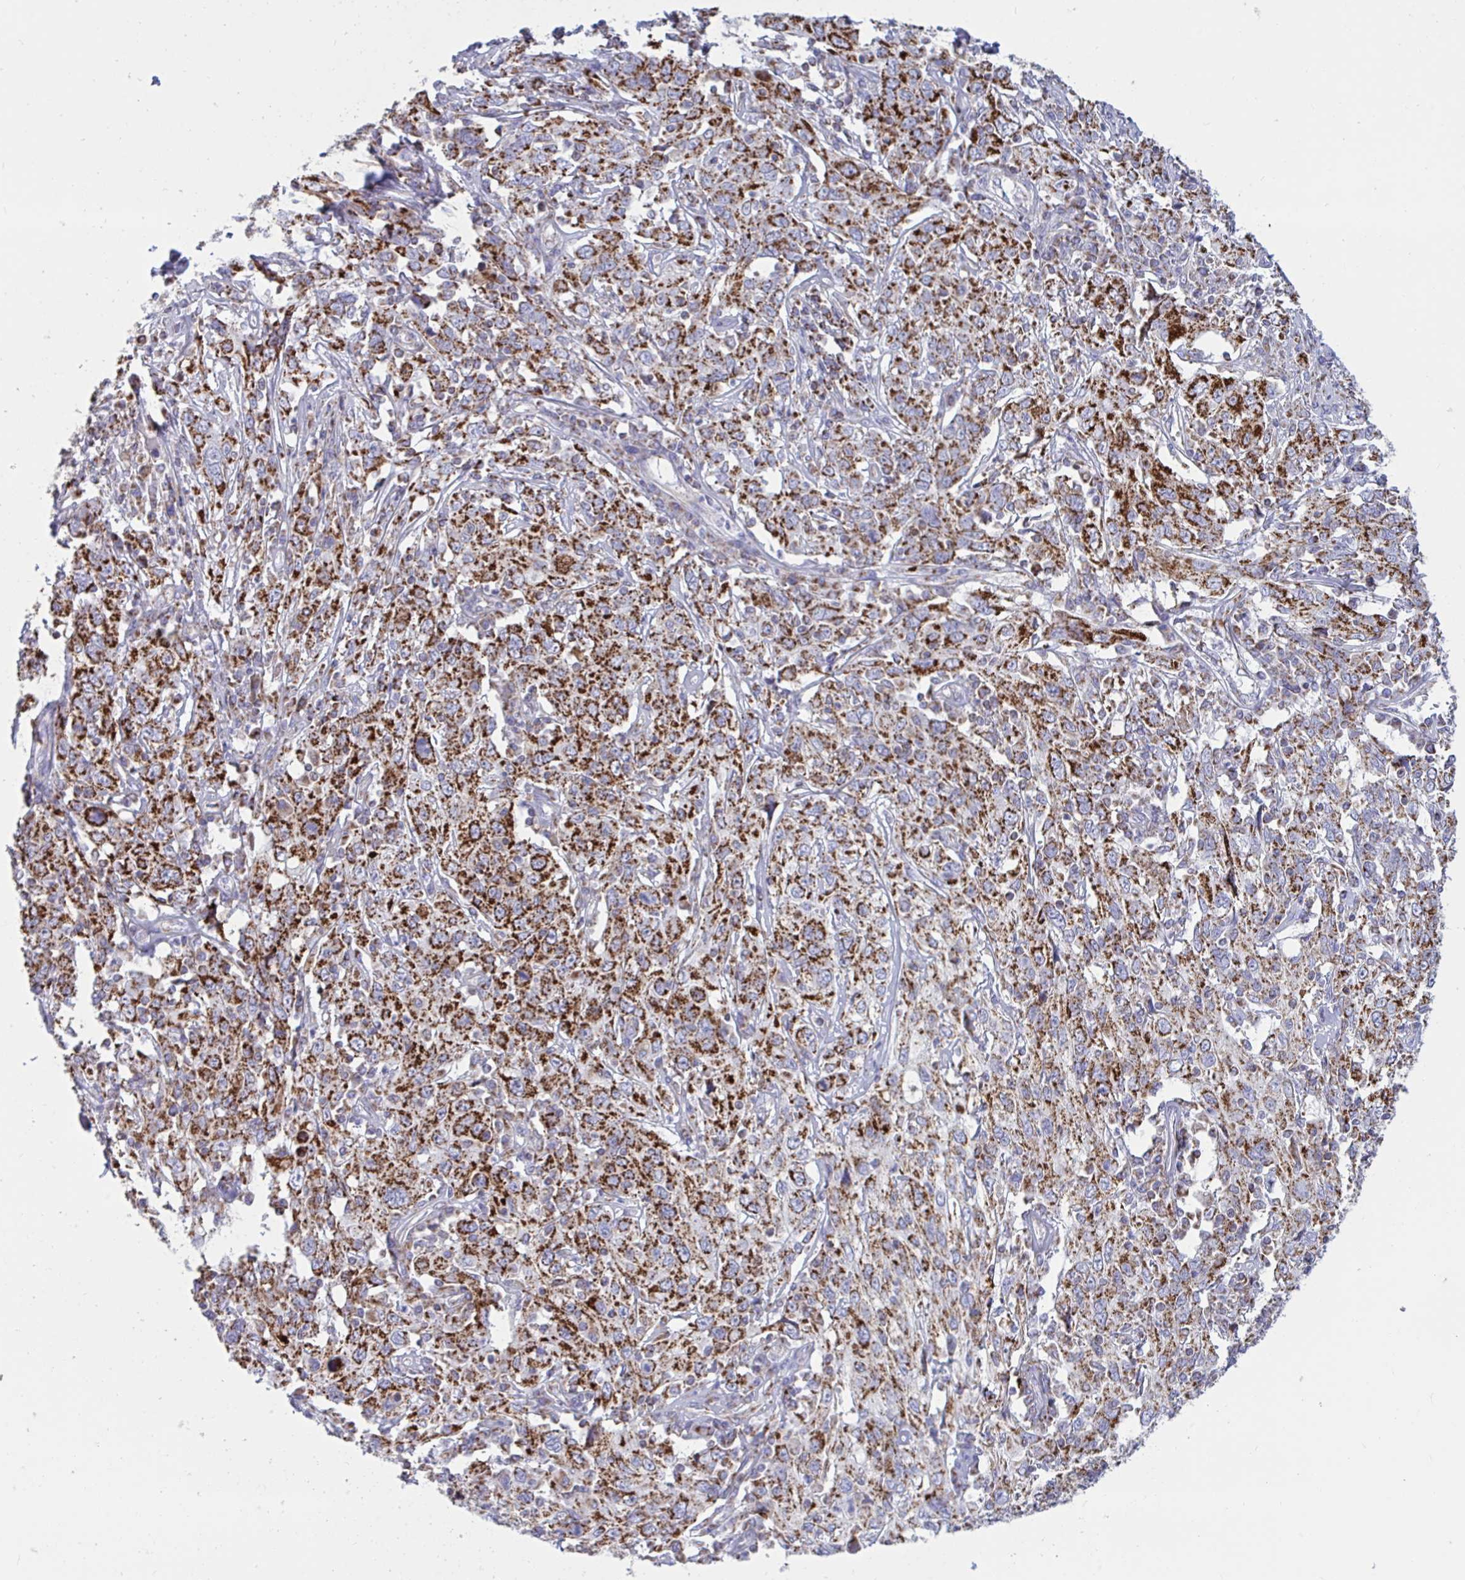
{"staining": {"intensity": "strong", "quantity": ">75%", "location": "cytoplasmic/membranous"}, "tissue": "cervical cancer", "cell_type": "Tumor cells", "image_type": "cancer", "snomed": [{"axis": "morphology", "description": "Squamous cell carcinoma, NOS"}, {"axis": "topography", "description": "Cervix"}], "caption": "There is high levels of strong cytoplasmic/membranous positivity in tumor cells of cervical cancer (squamous cell carcinoma), as demonstrated by immunohistochemical staining (brown color).", "gene": "HSPE1", "patient": {"sex": "female", "age": 46}}